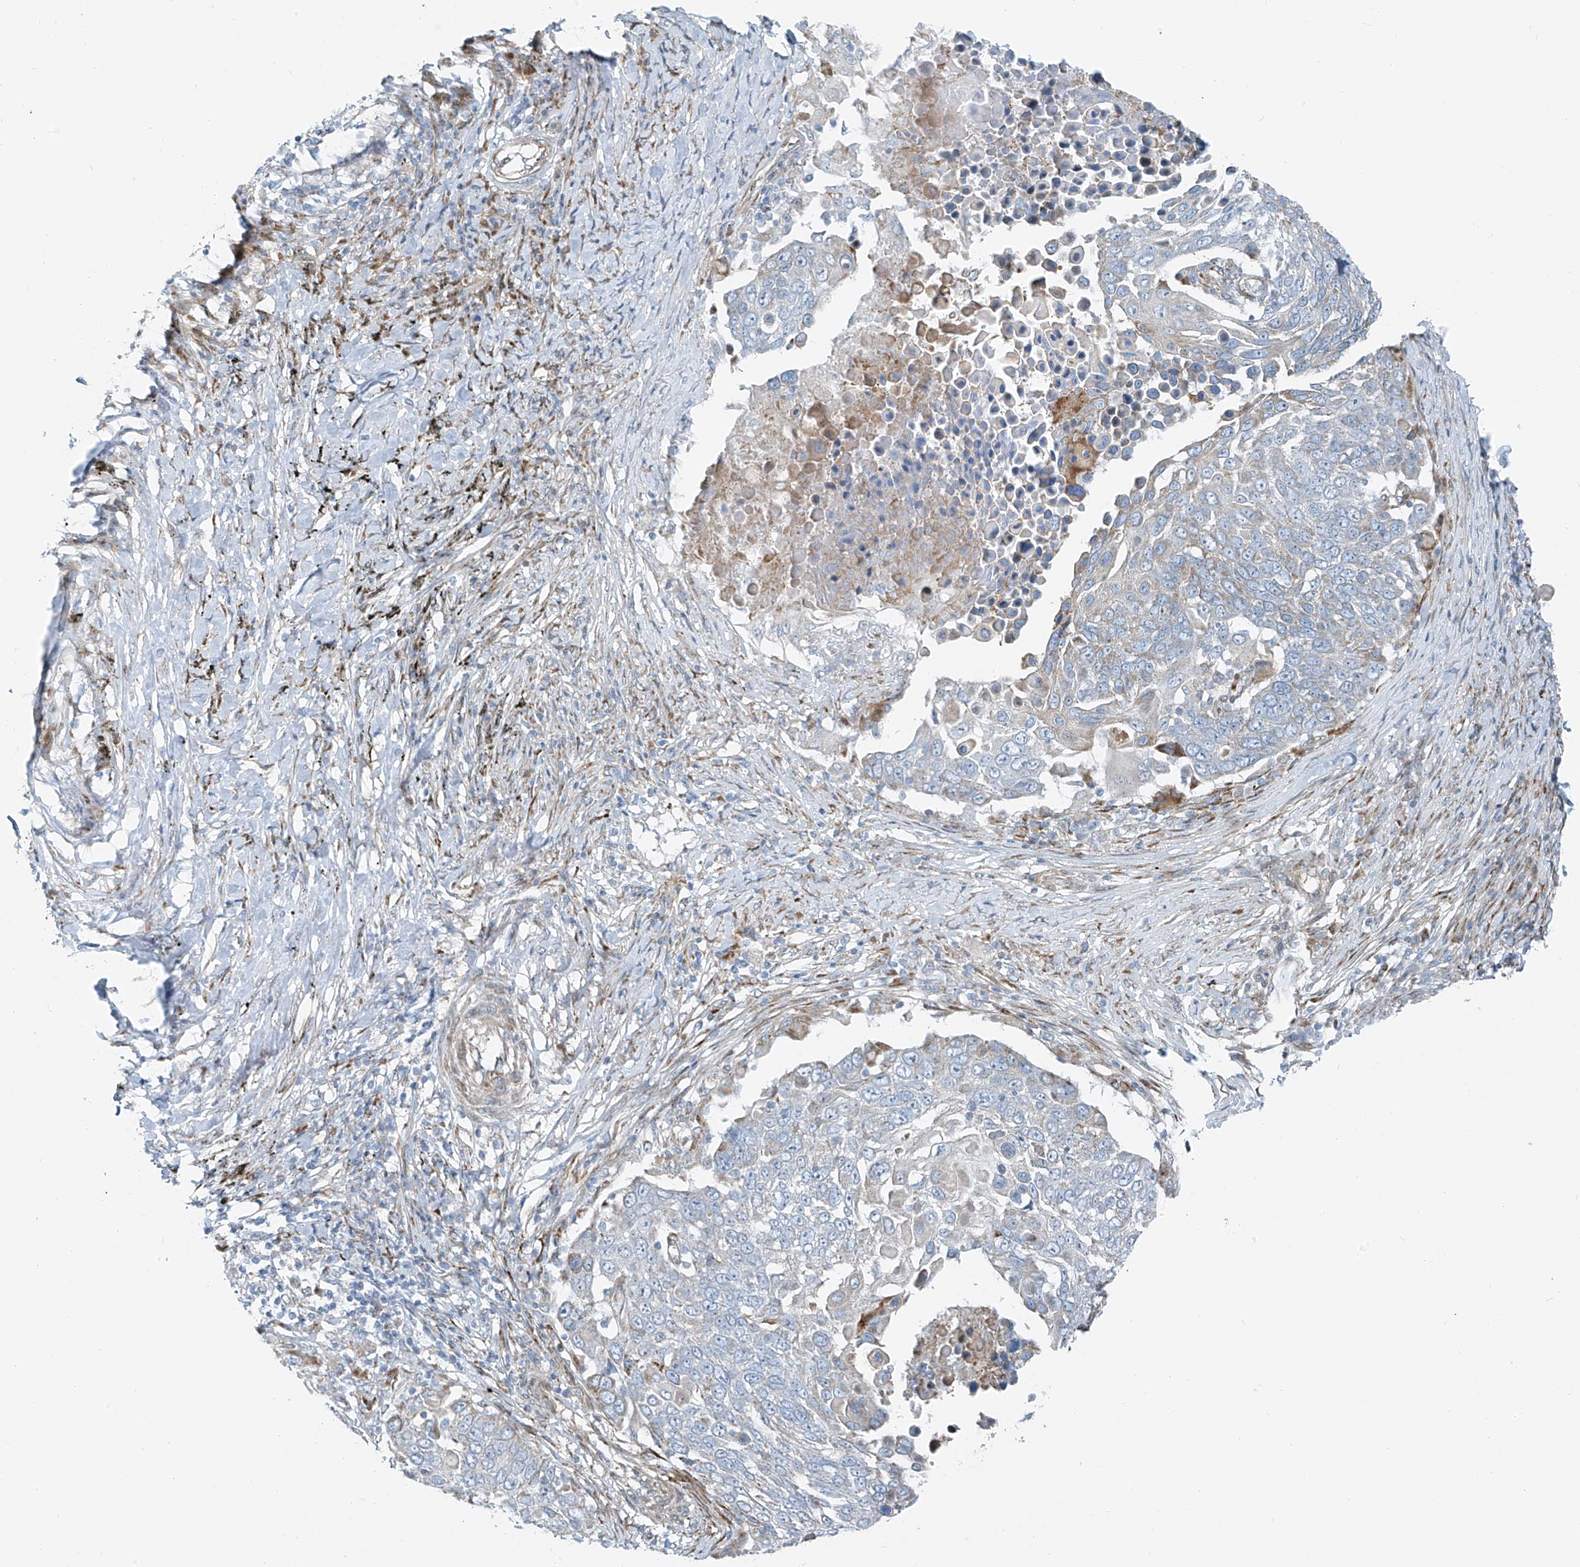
{"staining": {"intensity": "negative", "quantity": "none", "location": "none"}, "tissue": "lung cancer", "cell_type": "Tumor cells", "image_type": "cancer", "snomed": [{"axis": "morphology", "description": "Squamous cell carcinoma, NOS"}, {"axis": "topography", "description": "Lung"}], "caption": "DAB immunohistochemical staining of lung cancer (squamous cell carcinoma) exhibits no significant staining in tumor cells.", "gene": "HIC2", "patient": {"sex": "male", "age": 66}}